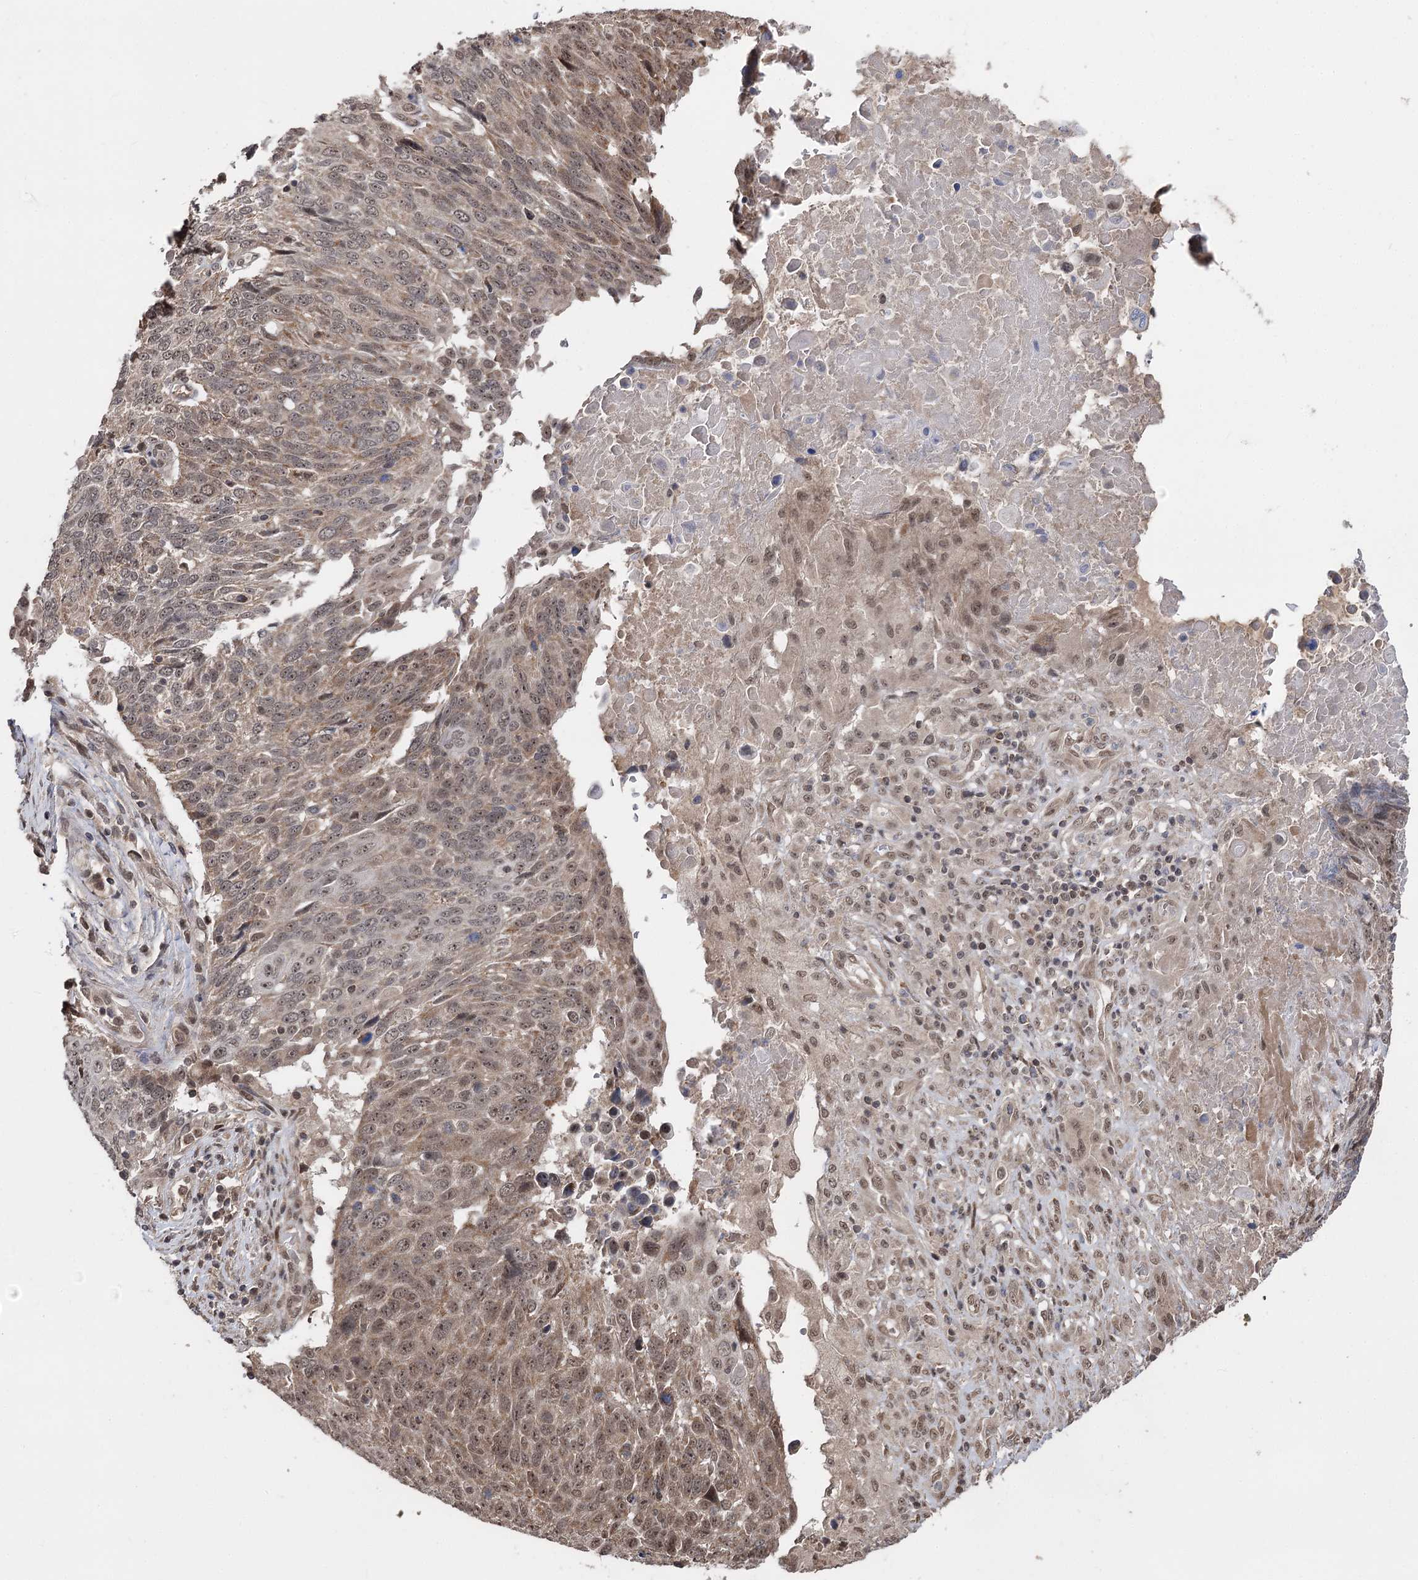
{"staining": {"intensity": "weak", "quantity": ">75%", "location": "cytoplasmic/membranous,nuclear"}, "tissue": "lung cancer", "cell_type": "Tumor cells", "image_type": "cancer", "snomed": [{"axis": "morphology", "description": "Squamous cell carcinoma, NOS"}, {"axis": "topography", "description": "Lung"}], "caption": "A low amount of weak cytoplasmic/membranous and nuclear positivity is appreciated in about >75% of tumor cells in lung cancer tissue. (brown staining indicates protein expression, while blue staining denotes nuclei).", "gene": "FAM53B", "patient": {"sex": "male", "age": 66}}